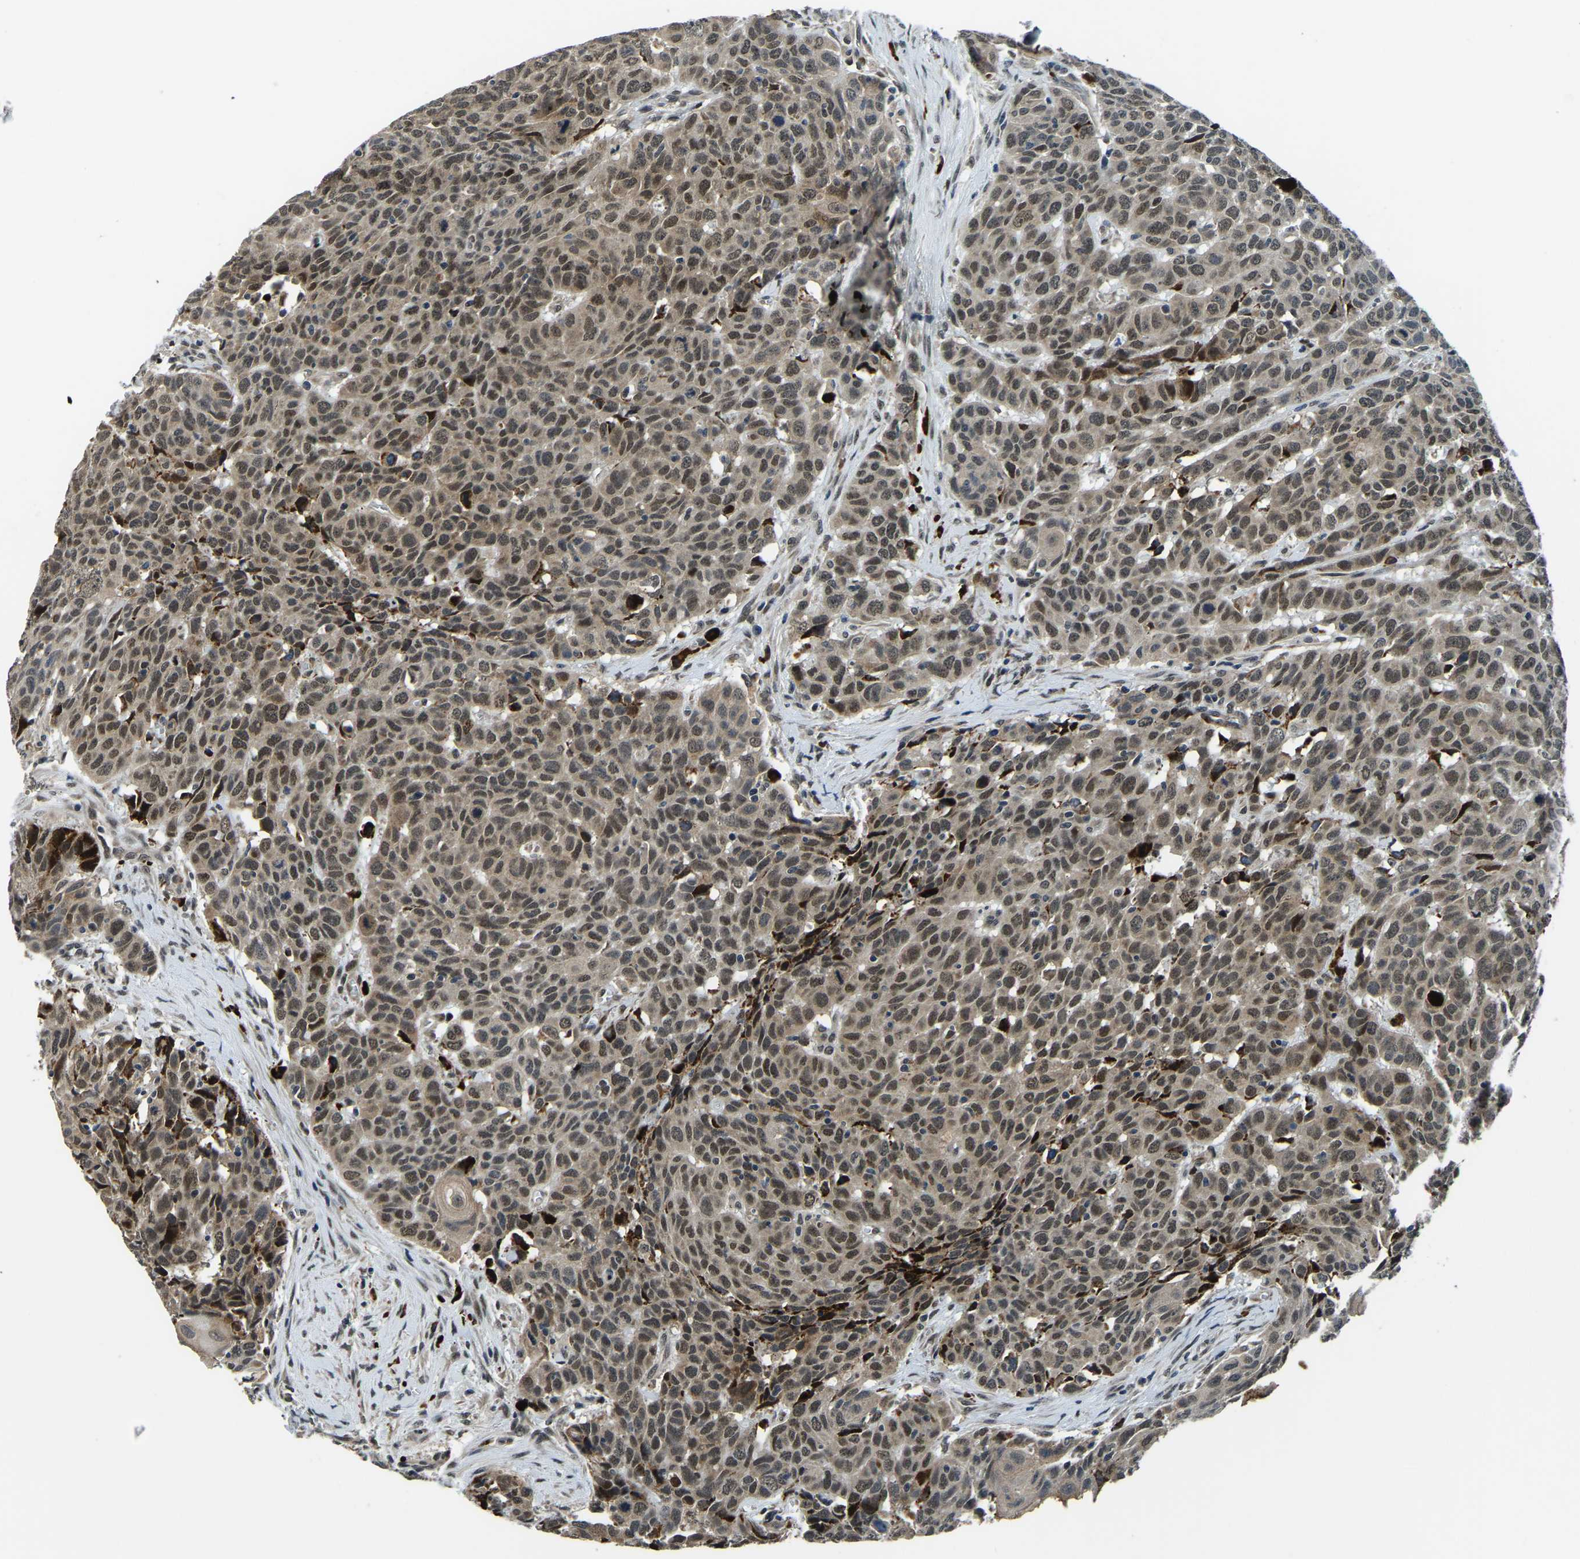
{"staining": {"intensity": "moderate", "quantity": ">75%", "location": "nuclear"}, "tissue": "head and neck cancer", "cell_type": "Tumor cells", "image_type": "cancer", "snomed": [{"axis": "morphology", "description": "Squamous cell carcinoma, NOS"}, {"axis": "topography", "description": "Head-Neck"}], "caption": "This photomicrograph demonstrates head and neck cancer (squamous cell carcinoma) stained with immunohistochemistry to label a protein in brown. The nuclear of tumor cells show moderate positivity for the protein. Nuclei are counter-stained blue.", "gene": "ING2", "patient": {"sex": "male", "age": 66}}